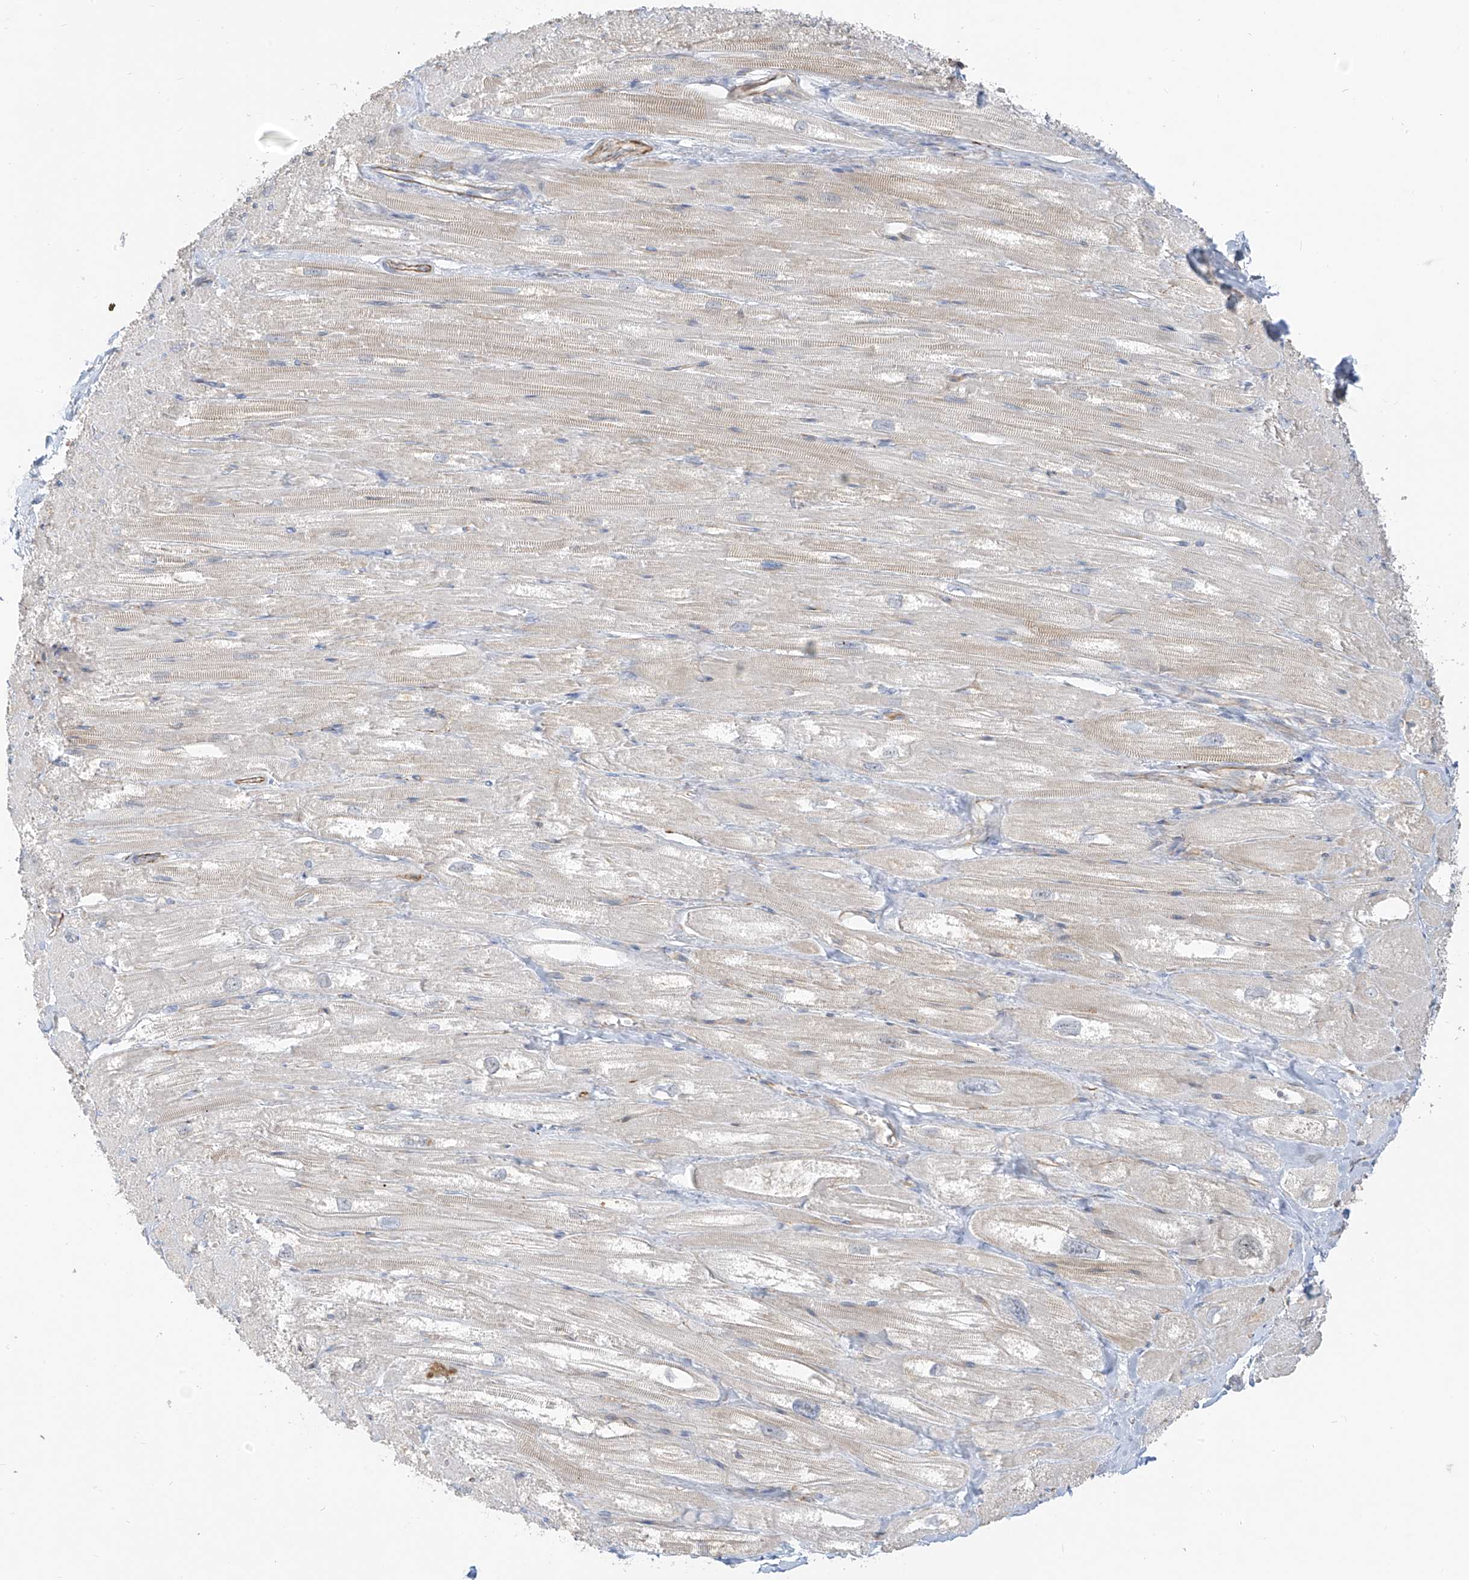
{"staining": {"intensity": "weak", "quantity": "<25%", "location": "cytoplasmic/membranous"}, "tissue": "heart muscle", "cell_type": "Cardiomyocytes", "image_type": "normal", "snomed": [{"axis": "morphology", "description": "Normal tissue, NOS"}, {"axis": "topography", "description": "Heart"}], "caption": "Cardiomyocytes are negative for protein expression in unremarkable human heart muscle. The staining was performed using DAB (3,3'-diaminobenzidine) to visualize the protein expression in brown, while the nuclei were stained in blue with hematoxylin (Magnification: 20x).", "gene": "C2orf42", "patient": {"sex": "male", "age": 50}}